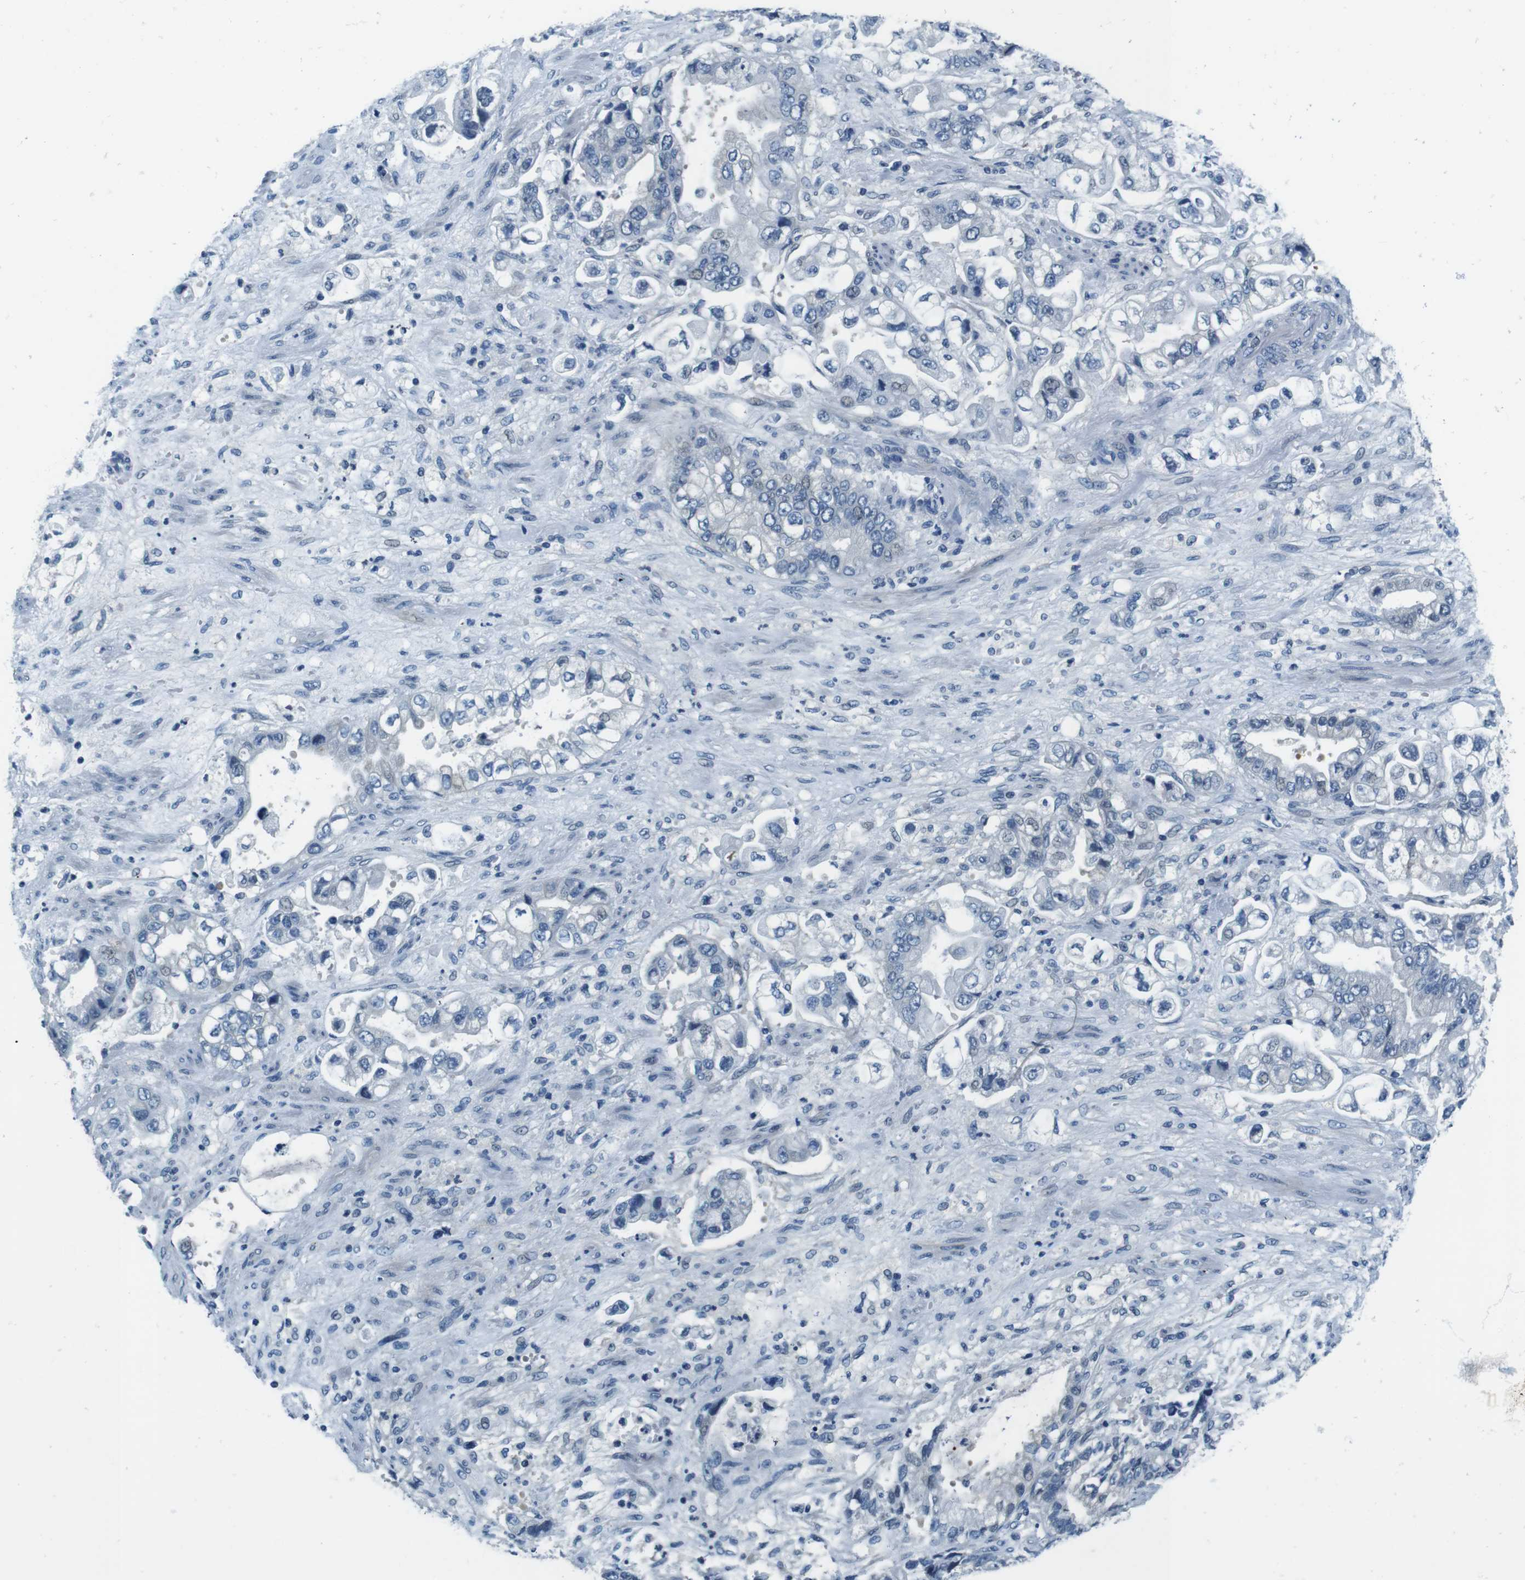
{"staining": {"intensity": "negative", "quantity": "none", "location": "none"}, "tissue": "stomach cancer", "cell_type": "Tumor cells", "image_type": "cancer", "snomed": [{"axis": "morphology", "description": "Normal tissue, NOS"}, {"axis": "morphology", "description": "Adenocarcinoma, NOS"}, {"axis": "topography", "description": "Stomach"}], "caption": "High power microscopy micrograph of an immunohistochemistry (IHC) image of stomach cancer (adenocarcinoma), revealing no significant expression in tumor cells.", "gene": "KCNJ5", "patient": {"sex": "male", "age": 62}}